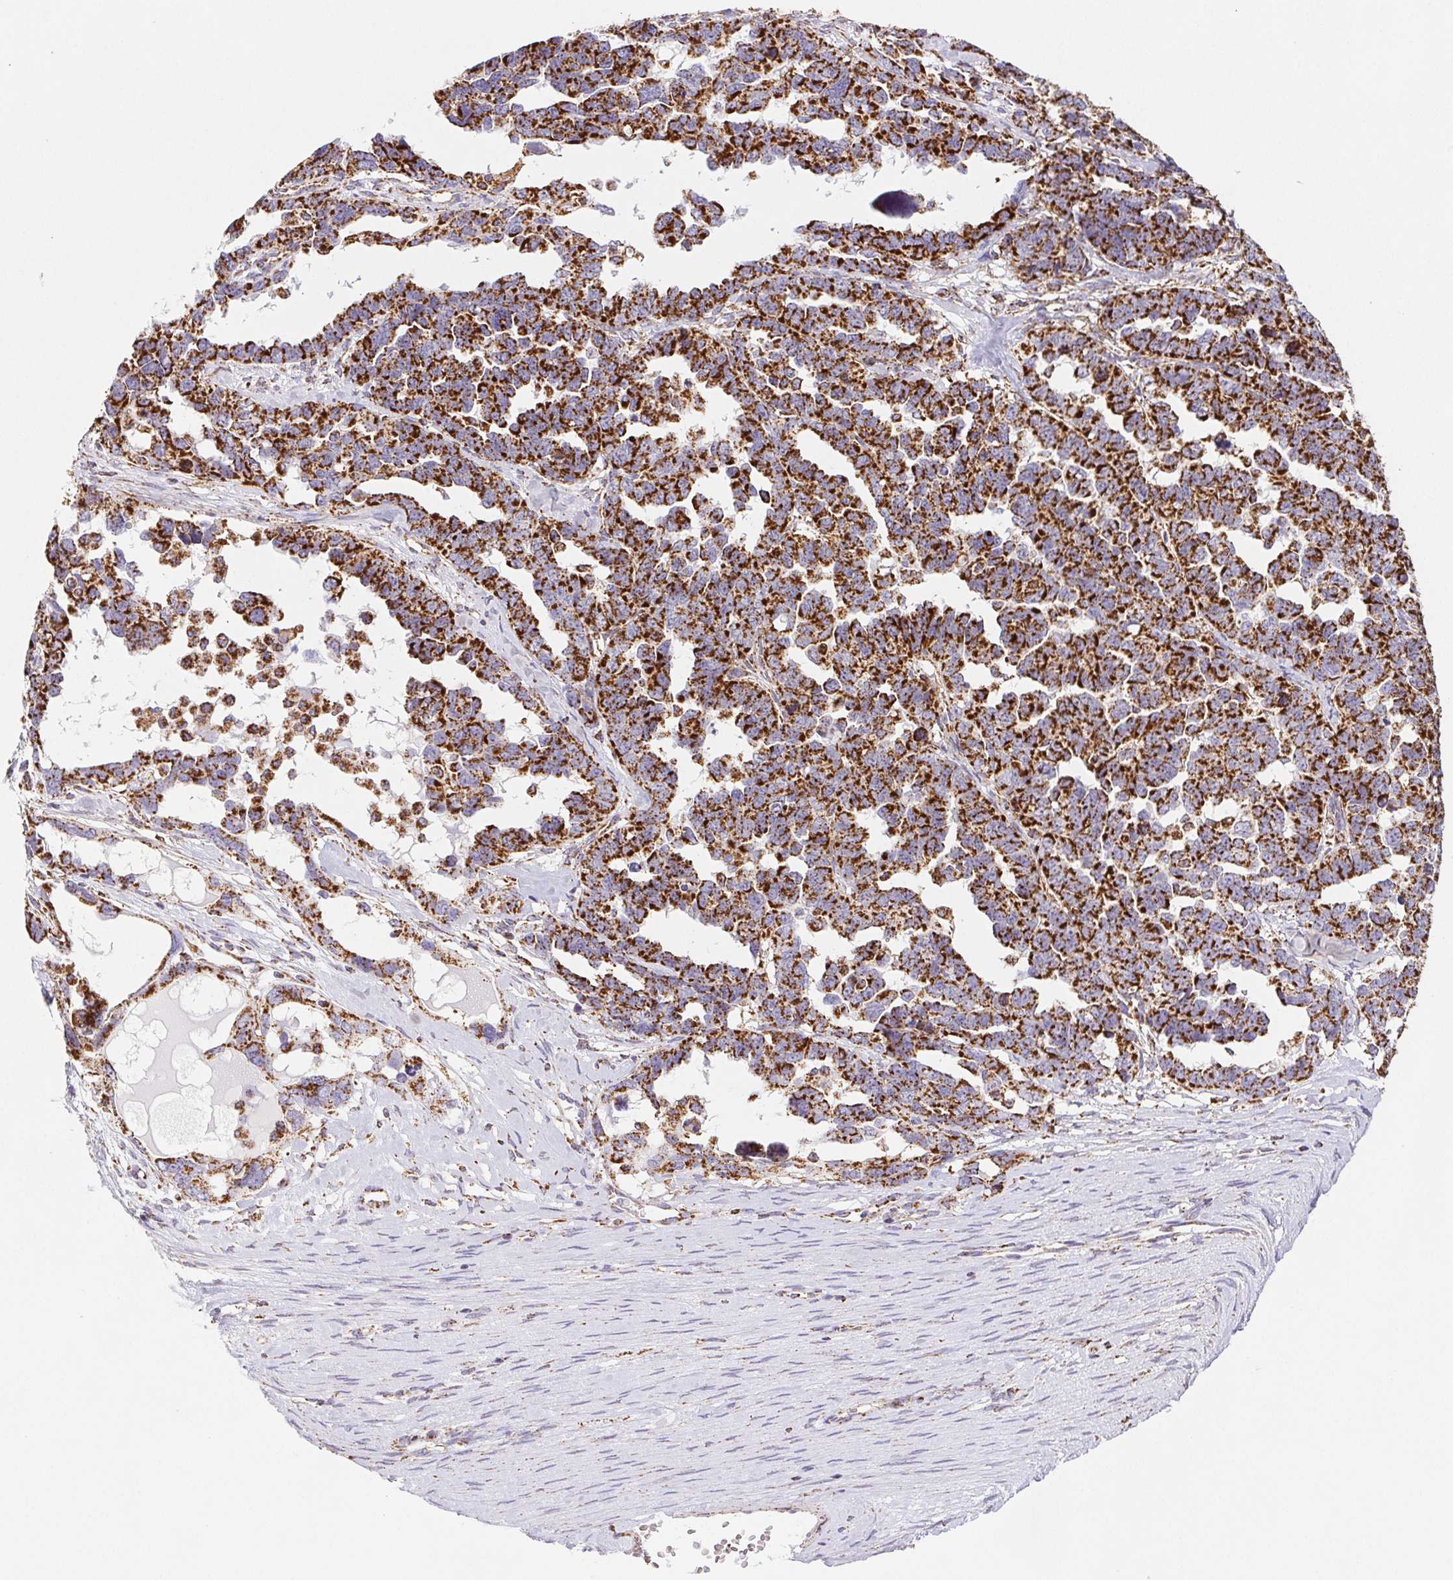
{"staining": {"intensity": "strong", "quantity": ">75%", "location": "cytoplasmic/membranous"}, "tissue": "ovarian cancer", "cell_type": "Tumor cells", "image_type": "cancer", "snomed": [{"axis": "morphology", "description": "Cystadenocarcinoma, serous, NOS"}, {"axis": "topography", "description": "Ovary"}], "caption": "A high-resolution histopathology image shows IHC staining of ovarian serous cystadenocarcinoma, which shows strong cytoplasmic/membranous staining in about >75% of tumor cells.", "gene": "NIPSNAP2", "patient": {"sex": "female", "age": 69}}